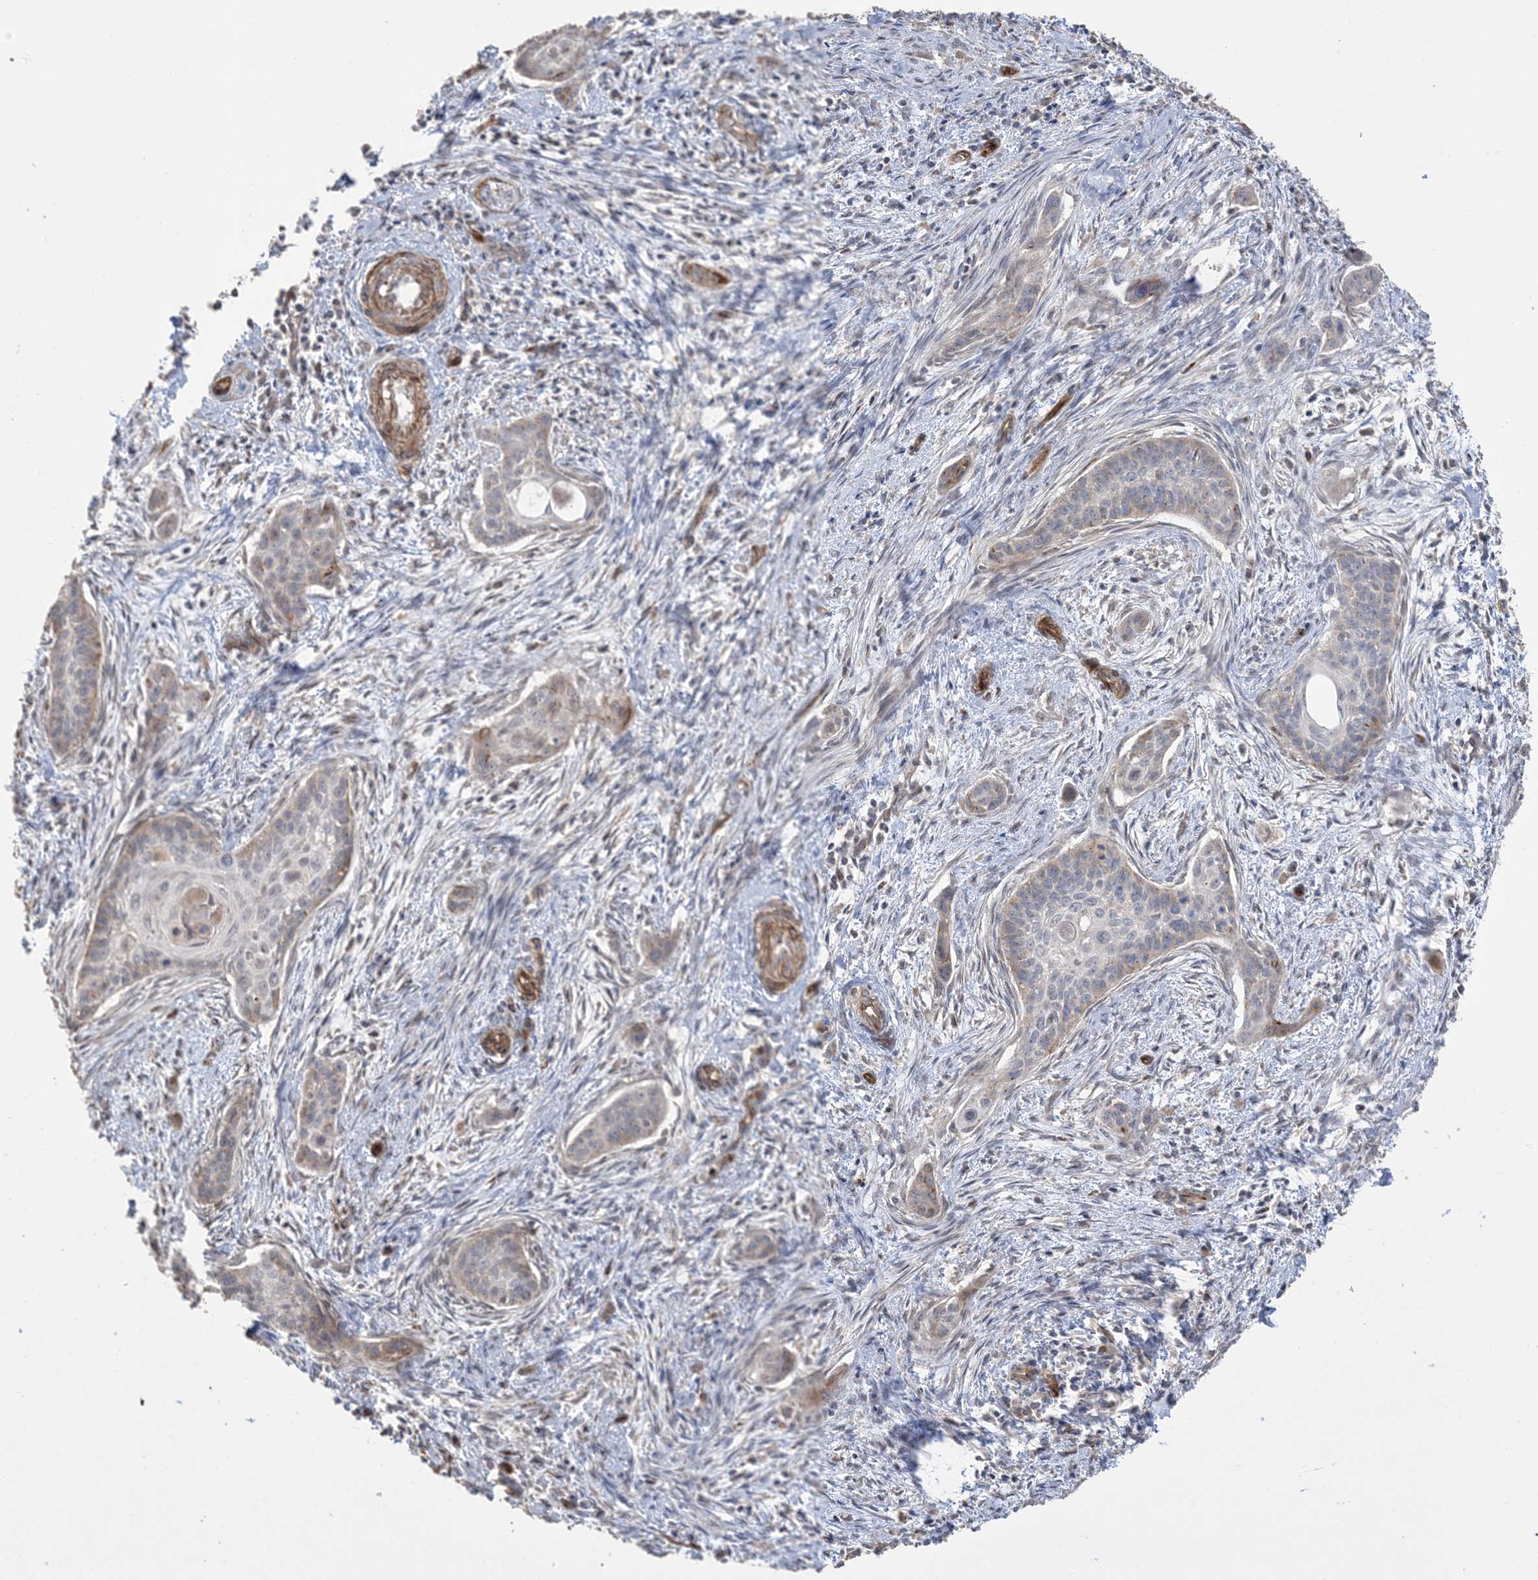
{"staining": {"intensity": "weak", "quantity": "<25%", "location": "cytoplasmic/membranous"}, "tissue": "cervical cancer", "cell_type": "Tumor cells", "image_type": "cancer", "snomed": [{"axis": "morphology", "description": "Squamous cell carcinoma, NOS"}, {"axis": "topography", "description": "Cervix"}], "caption": "Tumor cells are negative for brown protein staining in cervical squamous cell carcinoma. The staining is performed using DAB (3,3'-diaminobenzidine) brown chromogen with nuclei counter-stained in using hematoxylin.", "gene": "AGA", "patient": {"sex": "female", "age": 33}}